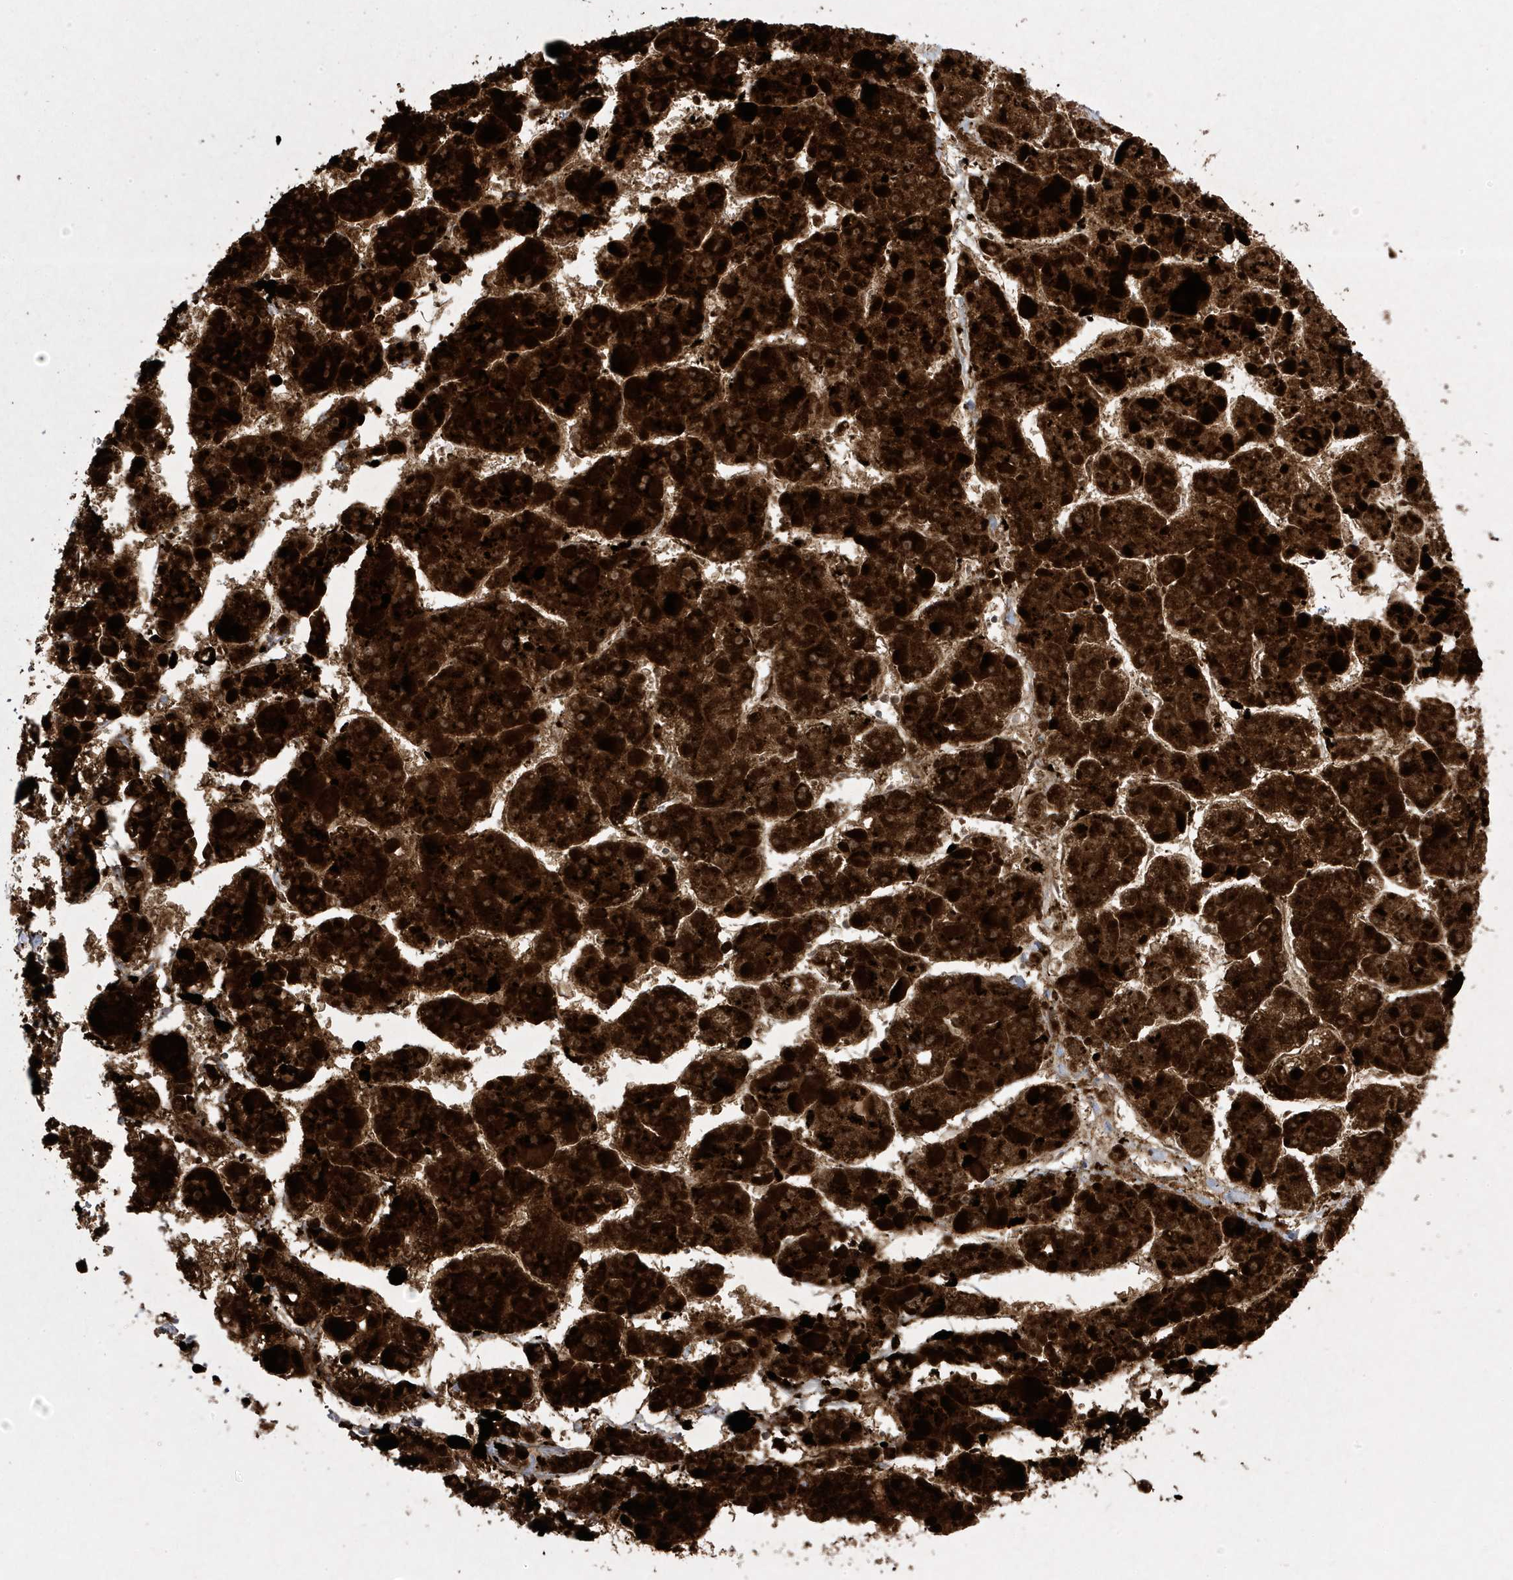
{"staining": {"intensity": "strong", "quantity": ">75%", "location": "cytoplasmic/membranous"}, "tissue": "liver cancer", "cell_type": "Tumor cells", "image_type": "cancer", "snomed": [{"axis": "morphology", "description": "Carcinoma, Hepatocellular, NOS"}, {"axis": "topography", "description": "Liver"}], "caption": "Immunohistochemistry photomicrograph of neoplastic tissue: liver cancer stained using immunohistochemistry reveals high levels of strong protein expression localized specifically in the cytoplasmic/membranous of tumor cells, appearing as a cytoplasmic/membranous brown color.", "gene": "ADAMTSL3", "patient": {"sex": "female", "age": 73}}